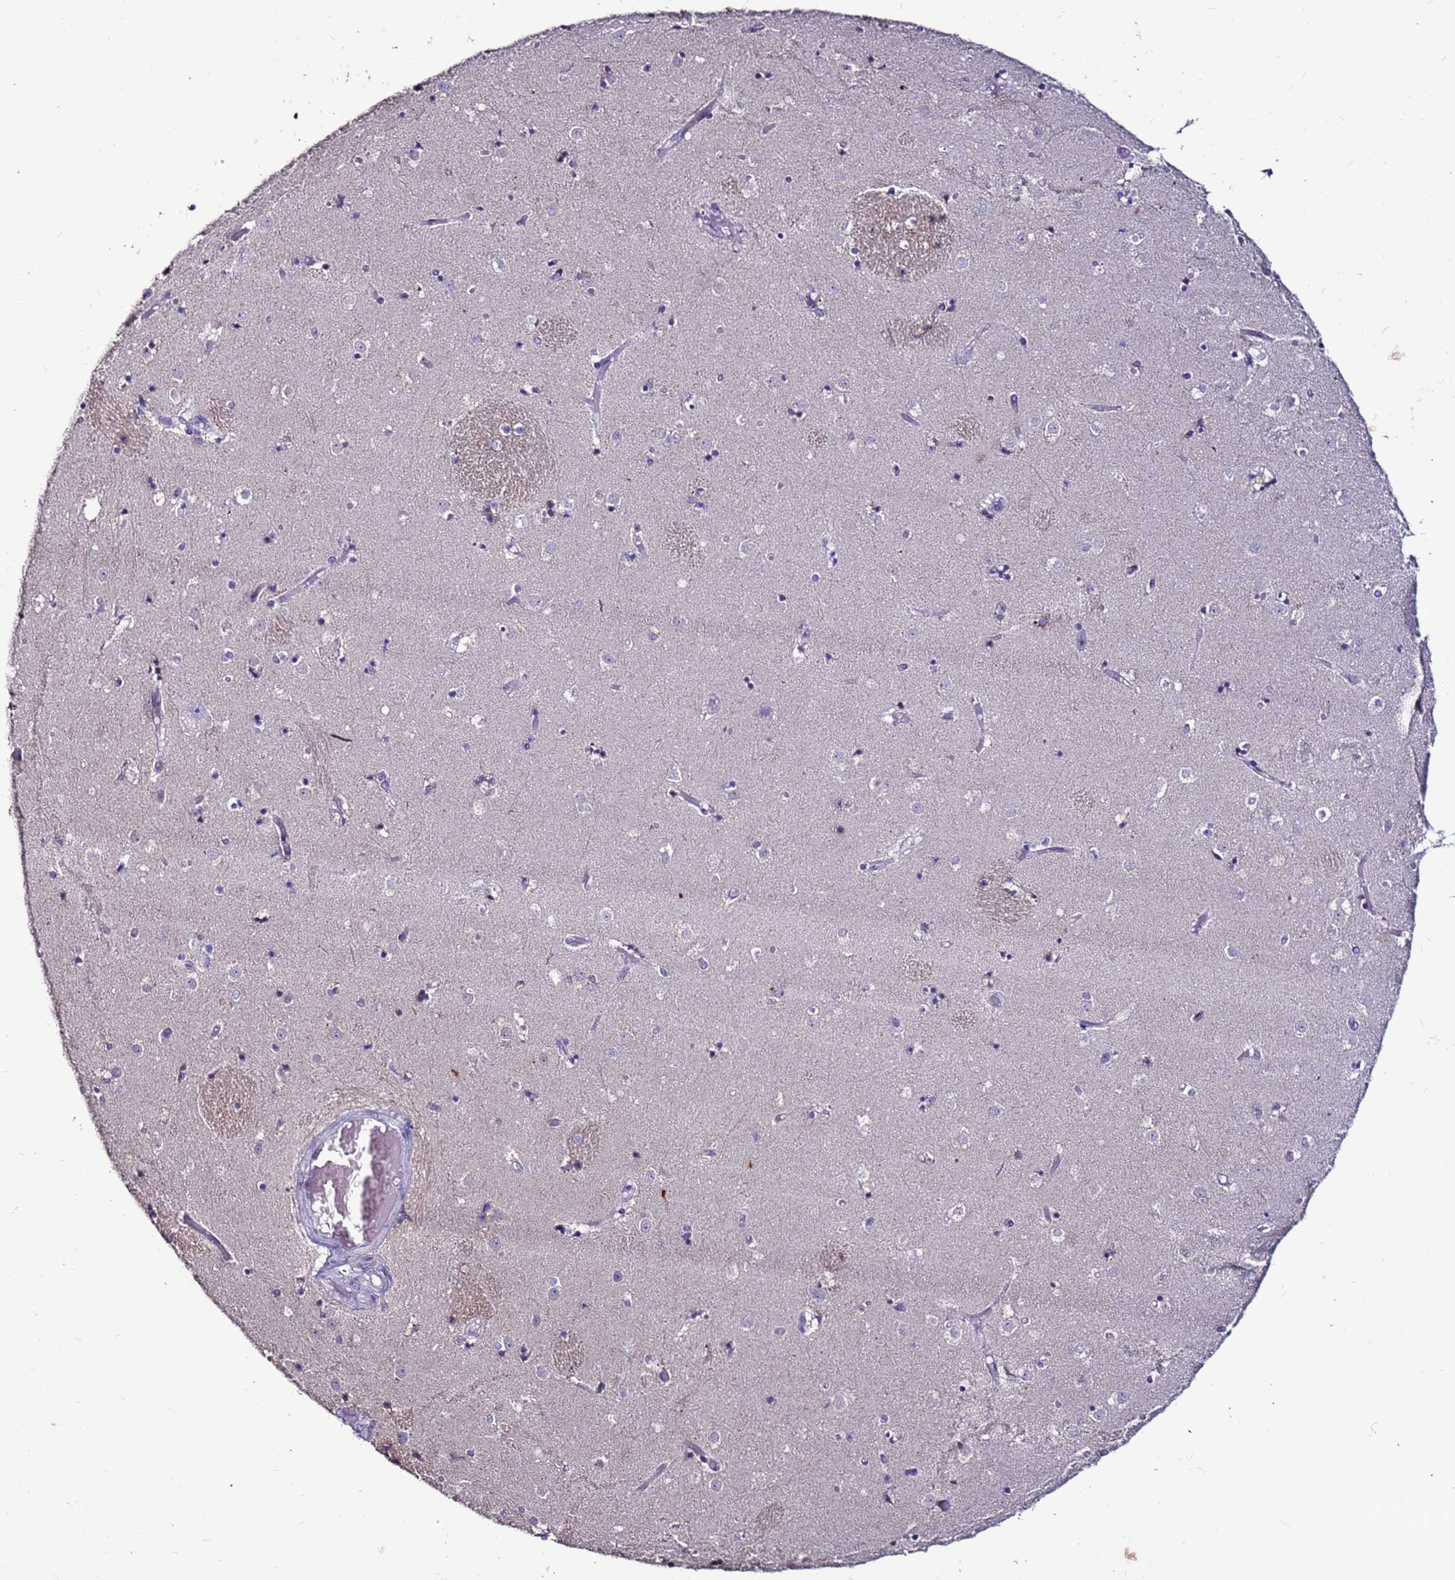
{"staining": {"intensity": "negative", "quantity": "none", "location": "none"}, "tissue": "caudate", "cell_type": "Glial cells", "image_type": "normal", "snomed": [{"axis": "morphology", "description": "Normal tissue, NOS"}, {"axis": "topography", "description": "Lateral ventricle wall"}], "caption": "Histopathology image shows no protein positivity in glial cells of normal caudate. (Stains: DAB immunohistochemistry (IHC) with hematoxylin counter stain, Microscopy: brightfield microscopy at high magnification).", "gene": "SLC44A3", "patient": {"sex": "female", "age": 52}}